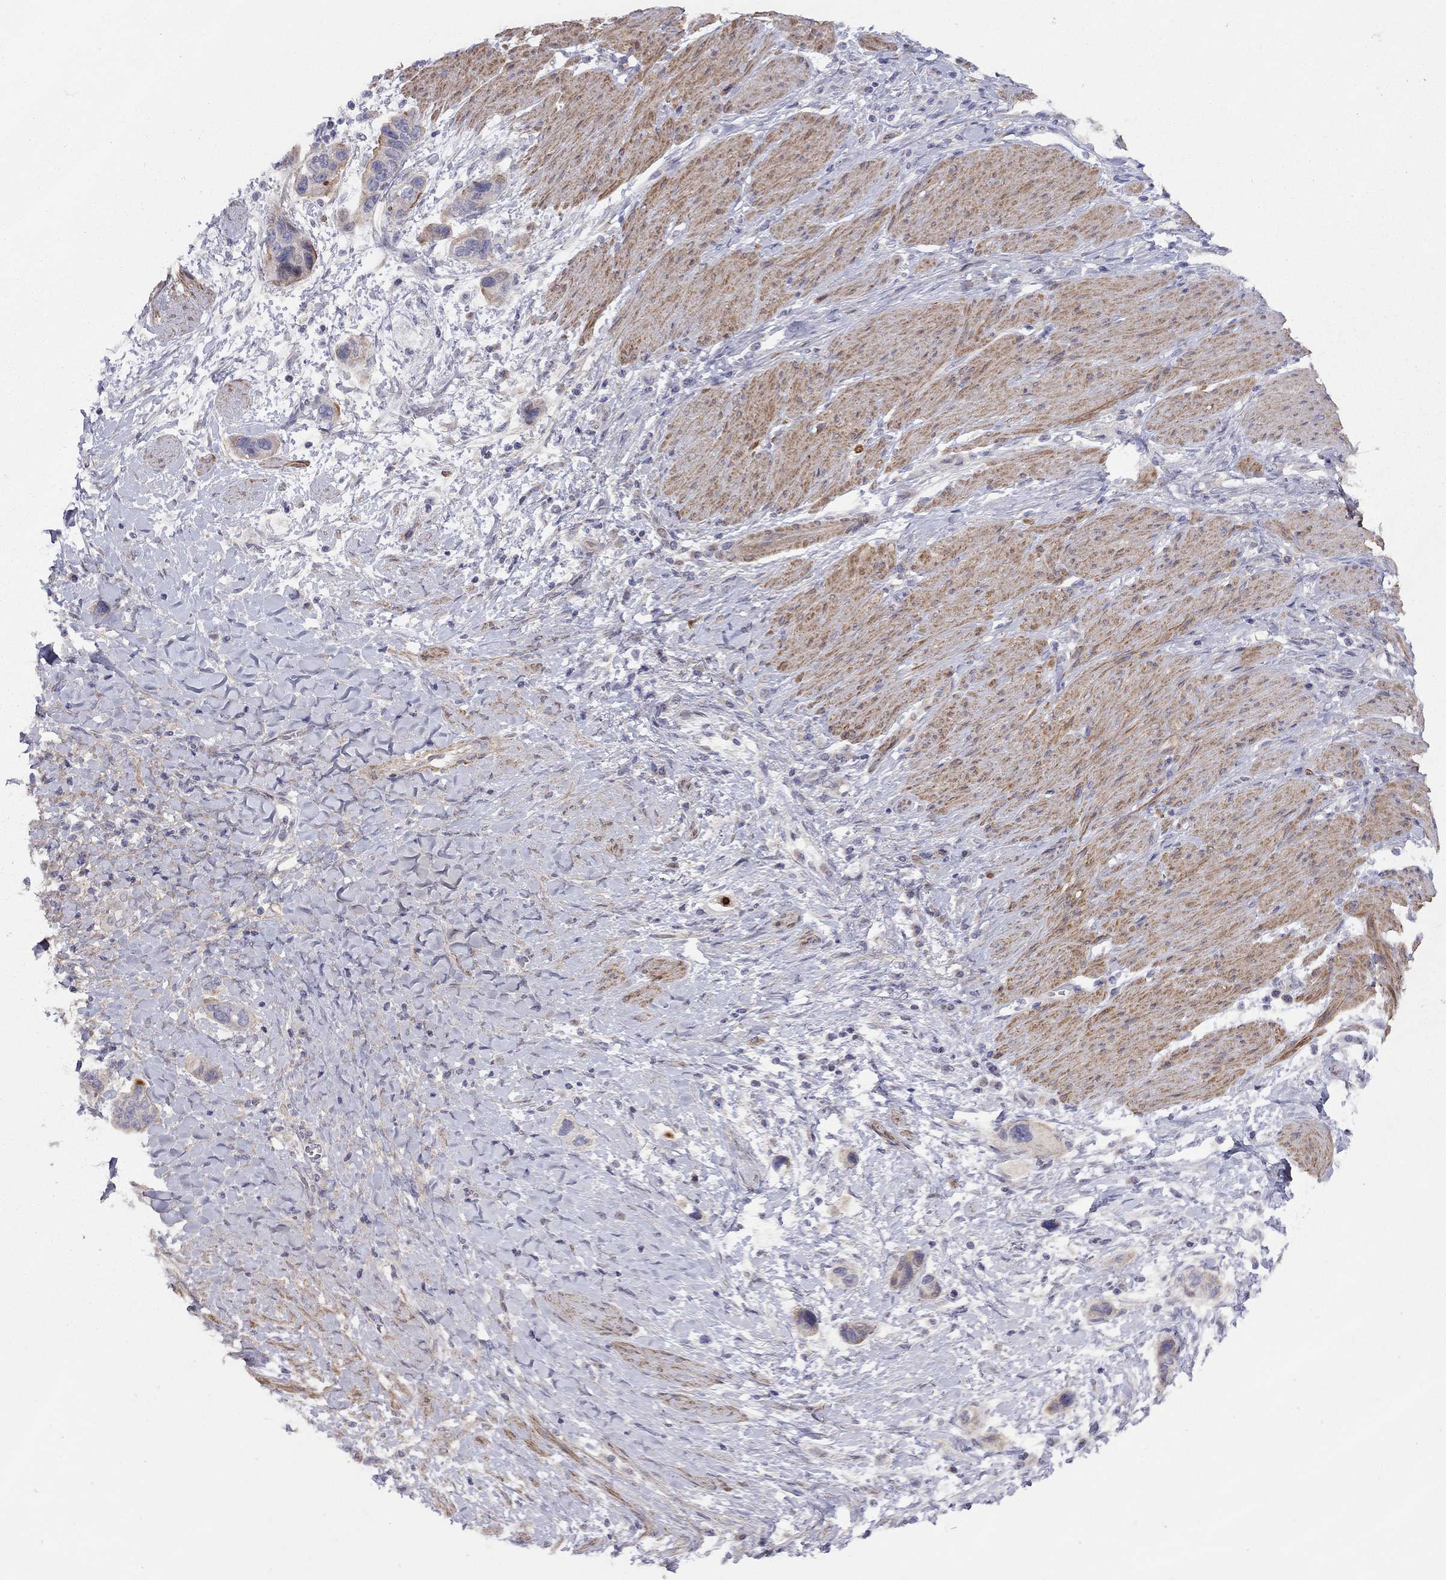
{"staining": {"intensity": "strong", "quantity": "<25%", "location": "cytoplasmic/membranous"}, "tissue": "stomach cancer", "cell_type": "Tumor cells", "image_type": "cancer", "snomed": [{"axis": "morphology", "description": "Adenocarcinoma, NOS"}, {"axis": "topography", "description": "Stomach, lower"}], "caption": "This histopathology image shows IHC staining of human stomach cancer, with medium strong cytoplasmic/membranous expression in approximately <25% of tumor cells.", "gene": "SYTL2", "patient": {"sex": "female", "age": 93}}